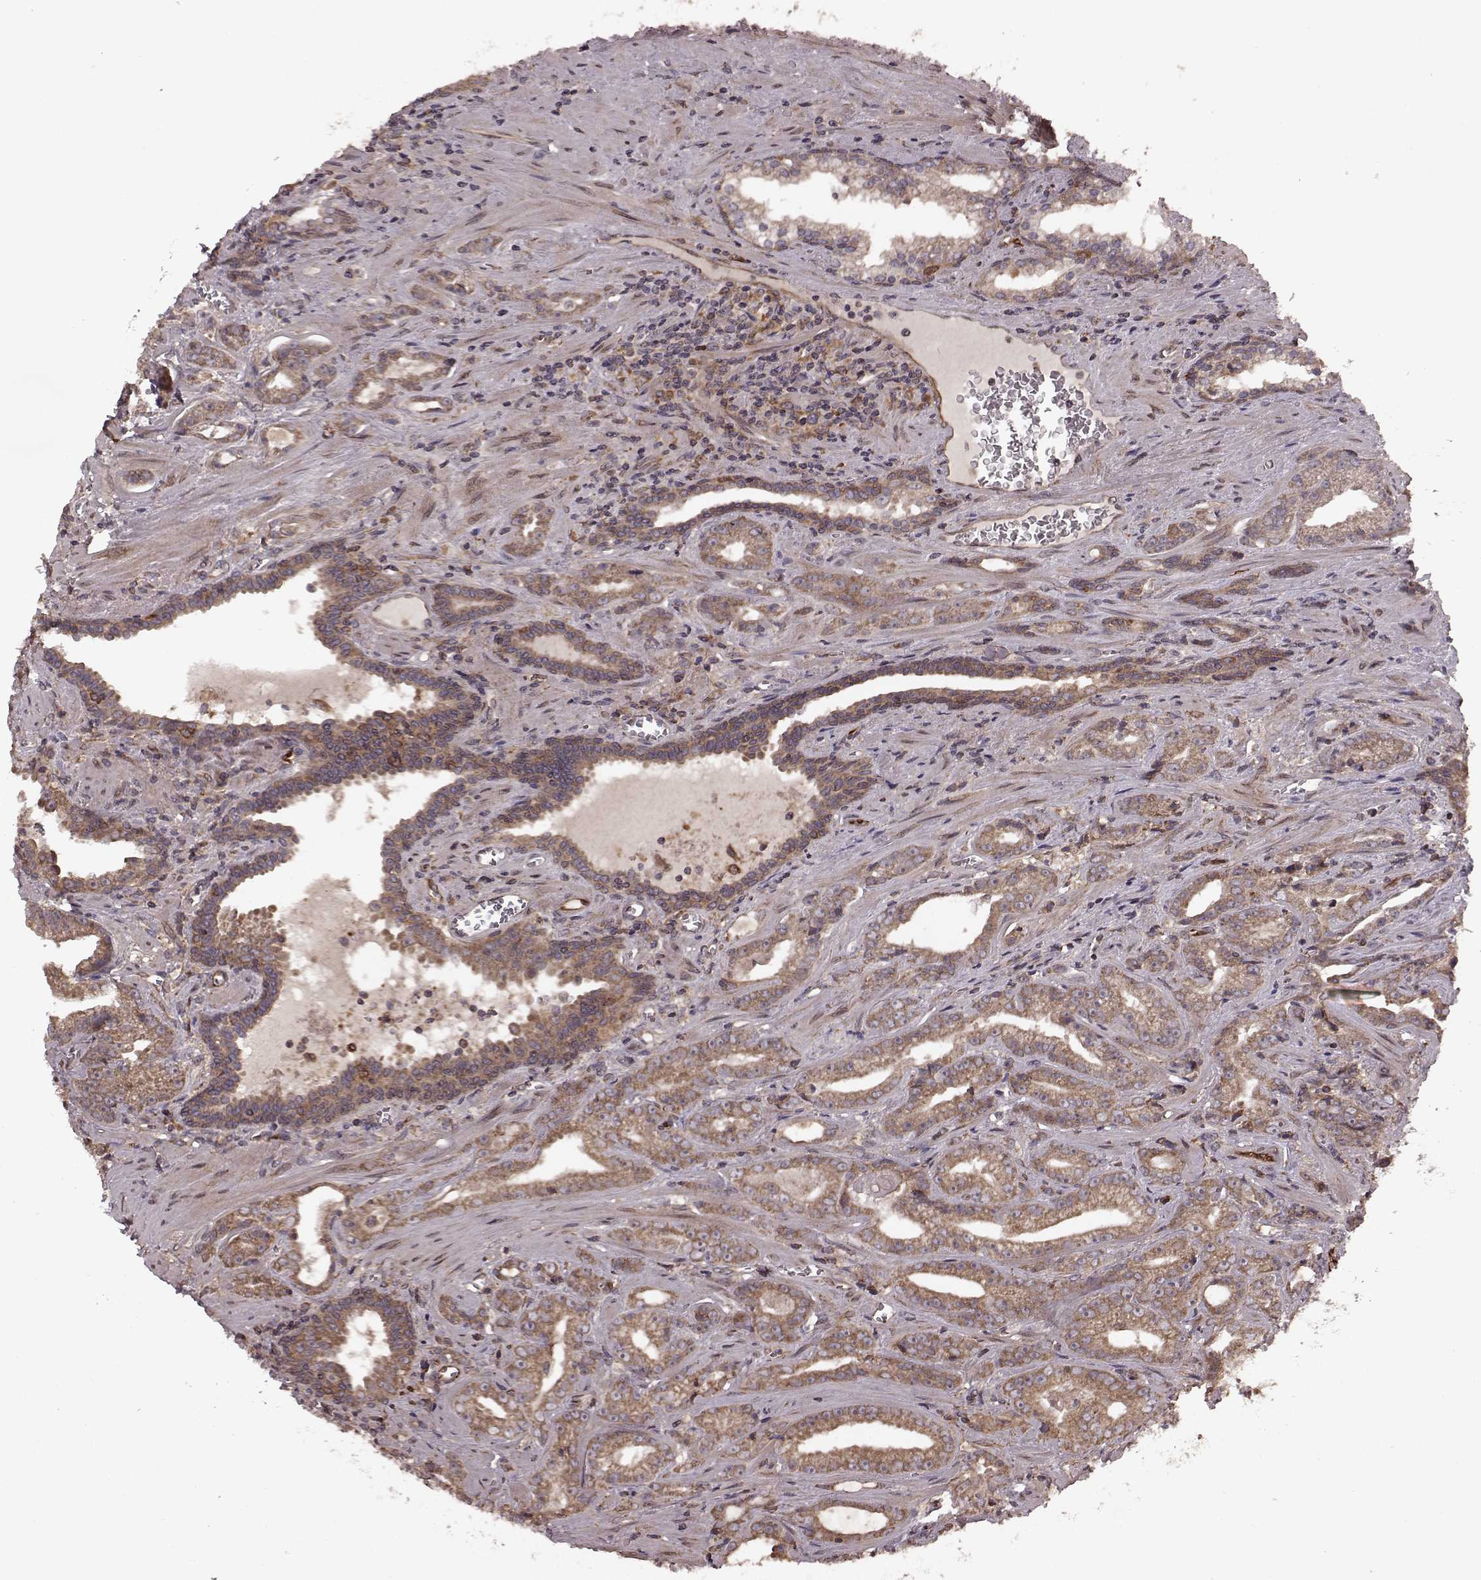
{"staining": {"intensity": "moderate", "quantity": ">75%", "location": "cytoplasmic/membranous"}, "tissue": "prostate cancer", "cell_type": "Tumor cells", "image_type": "cancer", "snomed": [{"axis": "morphology", "description": "Adenocarcinoma, High grade"}, {"axis": "topography", "description": "Prostate"}], "caption": "About >75% of tumor cells in prostate cancer demonstrate moderate cytoplasmic/membranous protein expression as visualized by brown immunohistochemical staining.", "gene": "AGPAT1", "patient": {"sex": "male", "age": 68}}